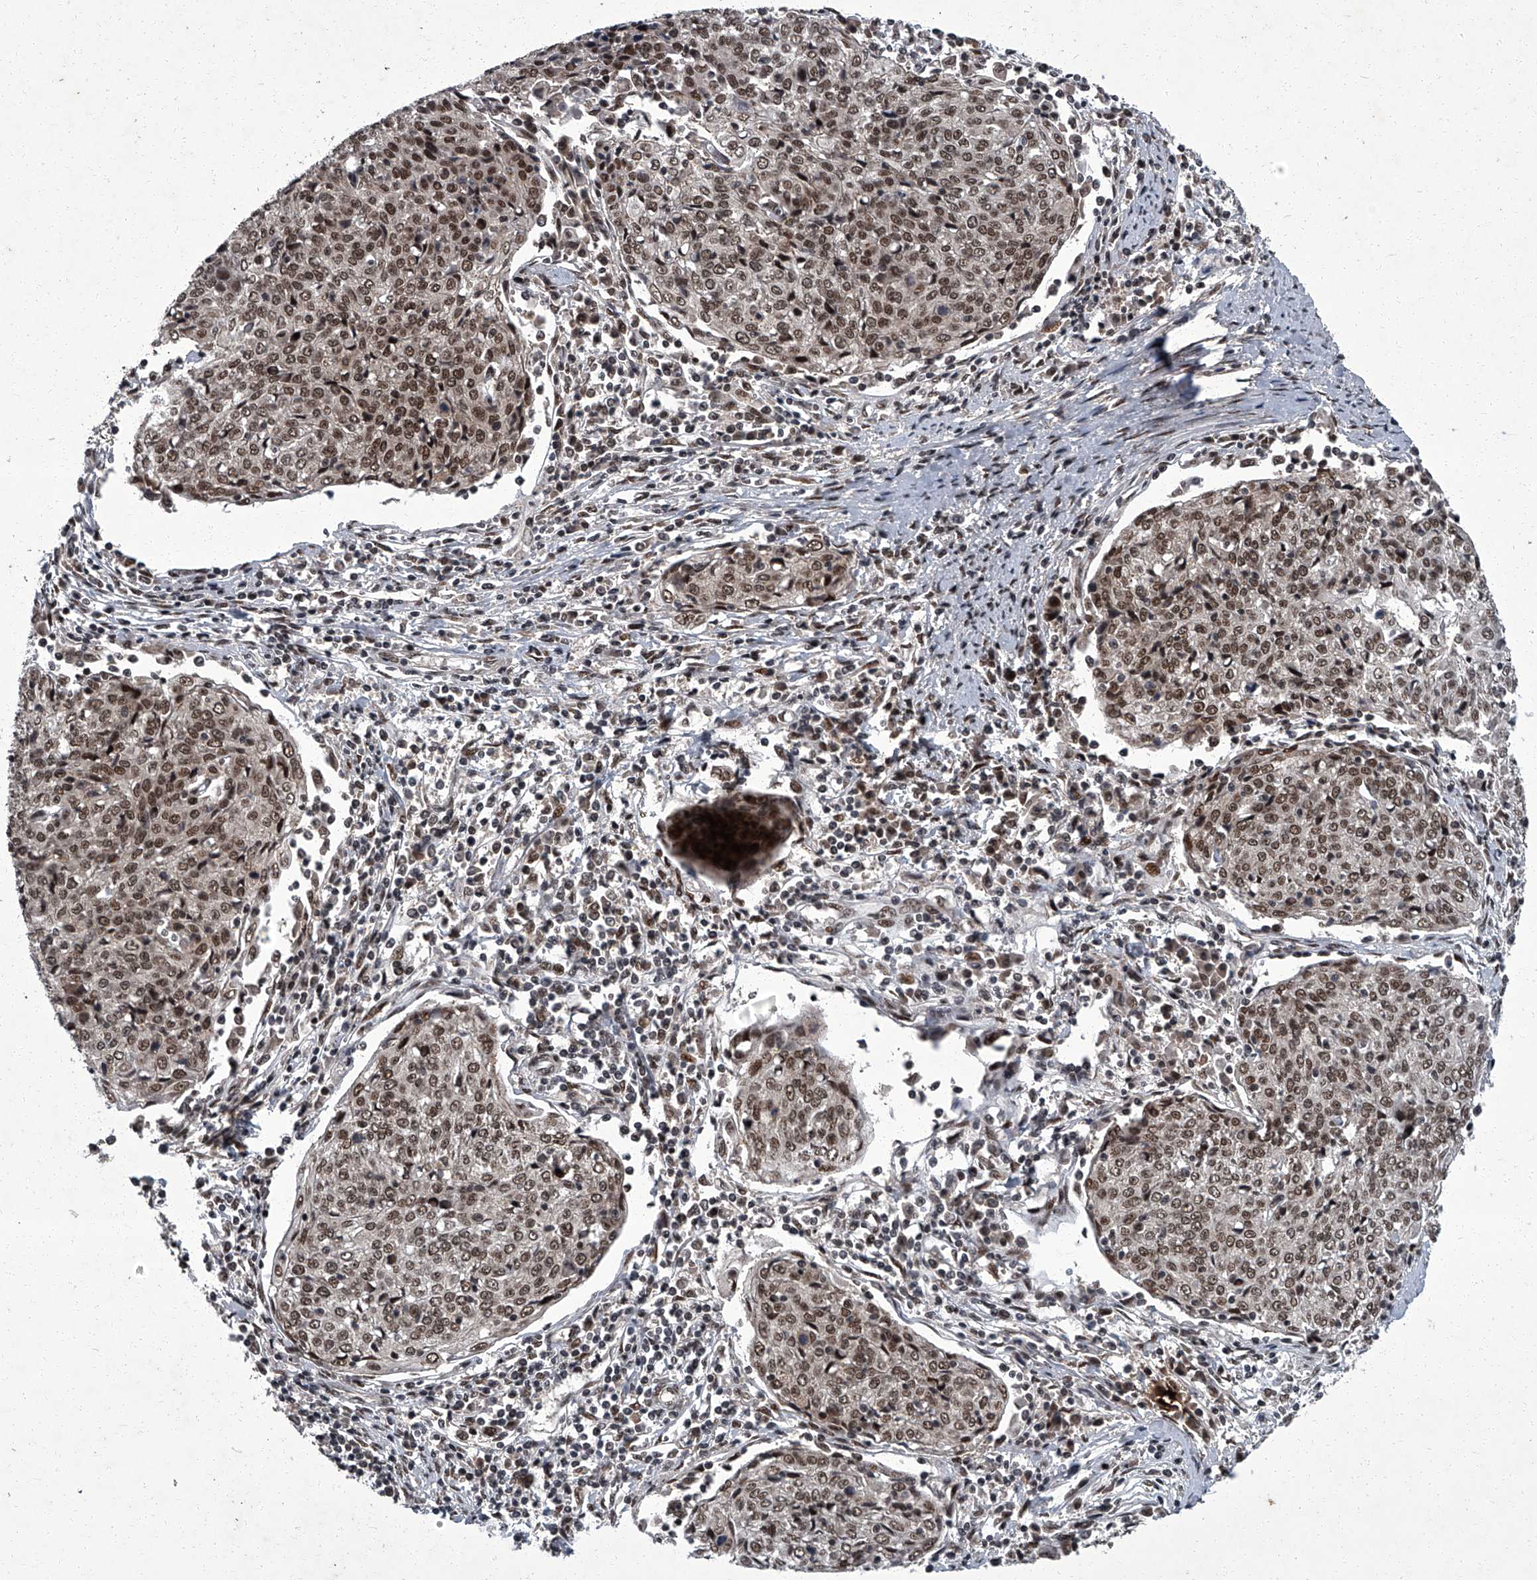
{"staining": {"intensity": "strong", "quantity": ">75%", "location": "nuclear"}, "tissue": "cervical cancer", "cell_type": "Tumor cells", "image_type": "cancer", "snomed": [{"axis": "morphology", "description": "Squamous cell carcinoma, NOS"}, {"axis": "topography", "description": "Cervix"}], "caption": "This image demonstrates IHC staining of squamous cell carcinoma (cervical), with high strong nuclear staining in about >75% of tumor cells.", "gene": "ZNF518B", "patient": {"sex": "female", "age": 48}}